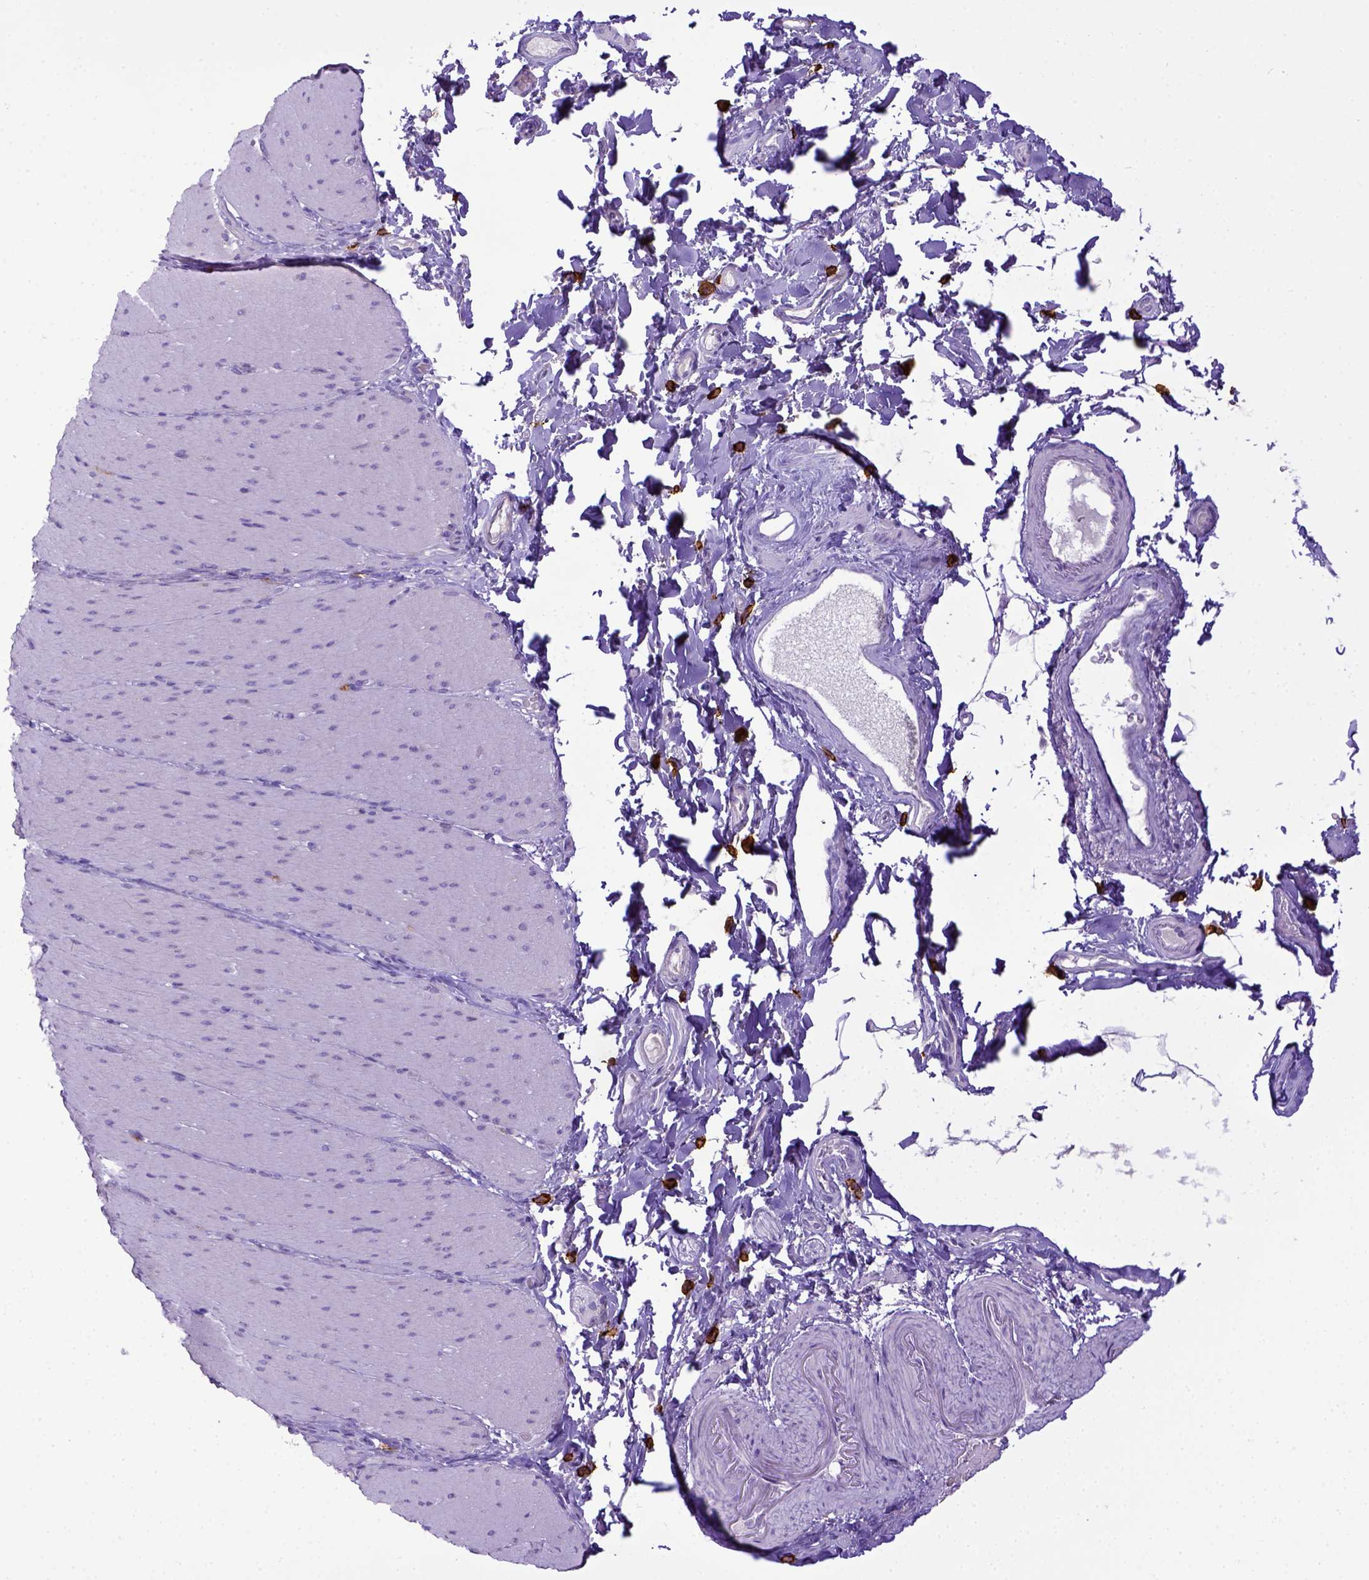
{"staining": {"intensity": "negative", "quantity": "none", "location": "none"}, "tissue": "smooth muscle", "cell_type": "Smooth muscle cells", "image_type": "normal", "snomed": [{"axis": "morphology", "description": "Normal tissue, NOS"}, {"axis": "topography", "description": "Smooth muscle"}, {"axis": "topography", "description": "Colon"}], "caption": "An IHC image of normal smooth muscle is shown. There is no staining in smooth muscle cells of smooth muscle. (DAB immunohistochemistry (IHC) with hematoxylin counter stain).", "gene": "KIT", "patient": {"sex": "male", "age": 73}}